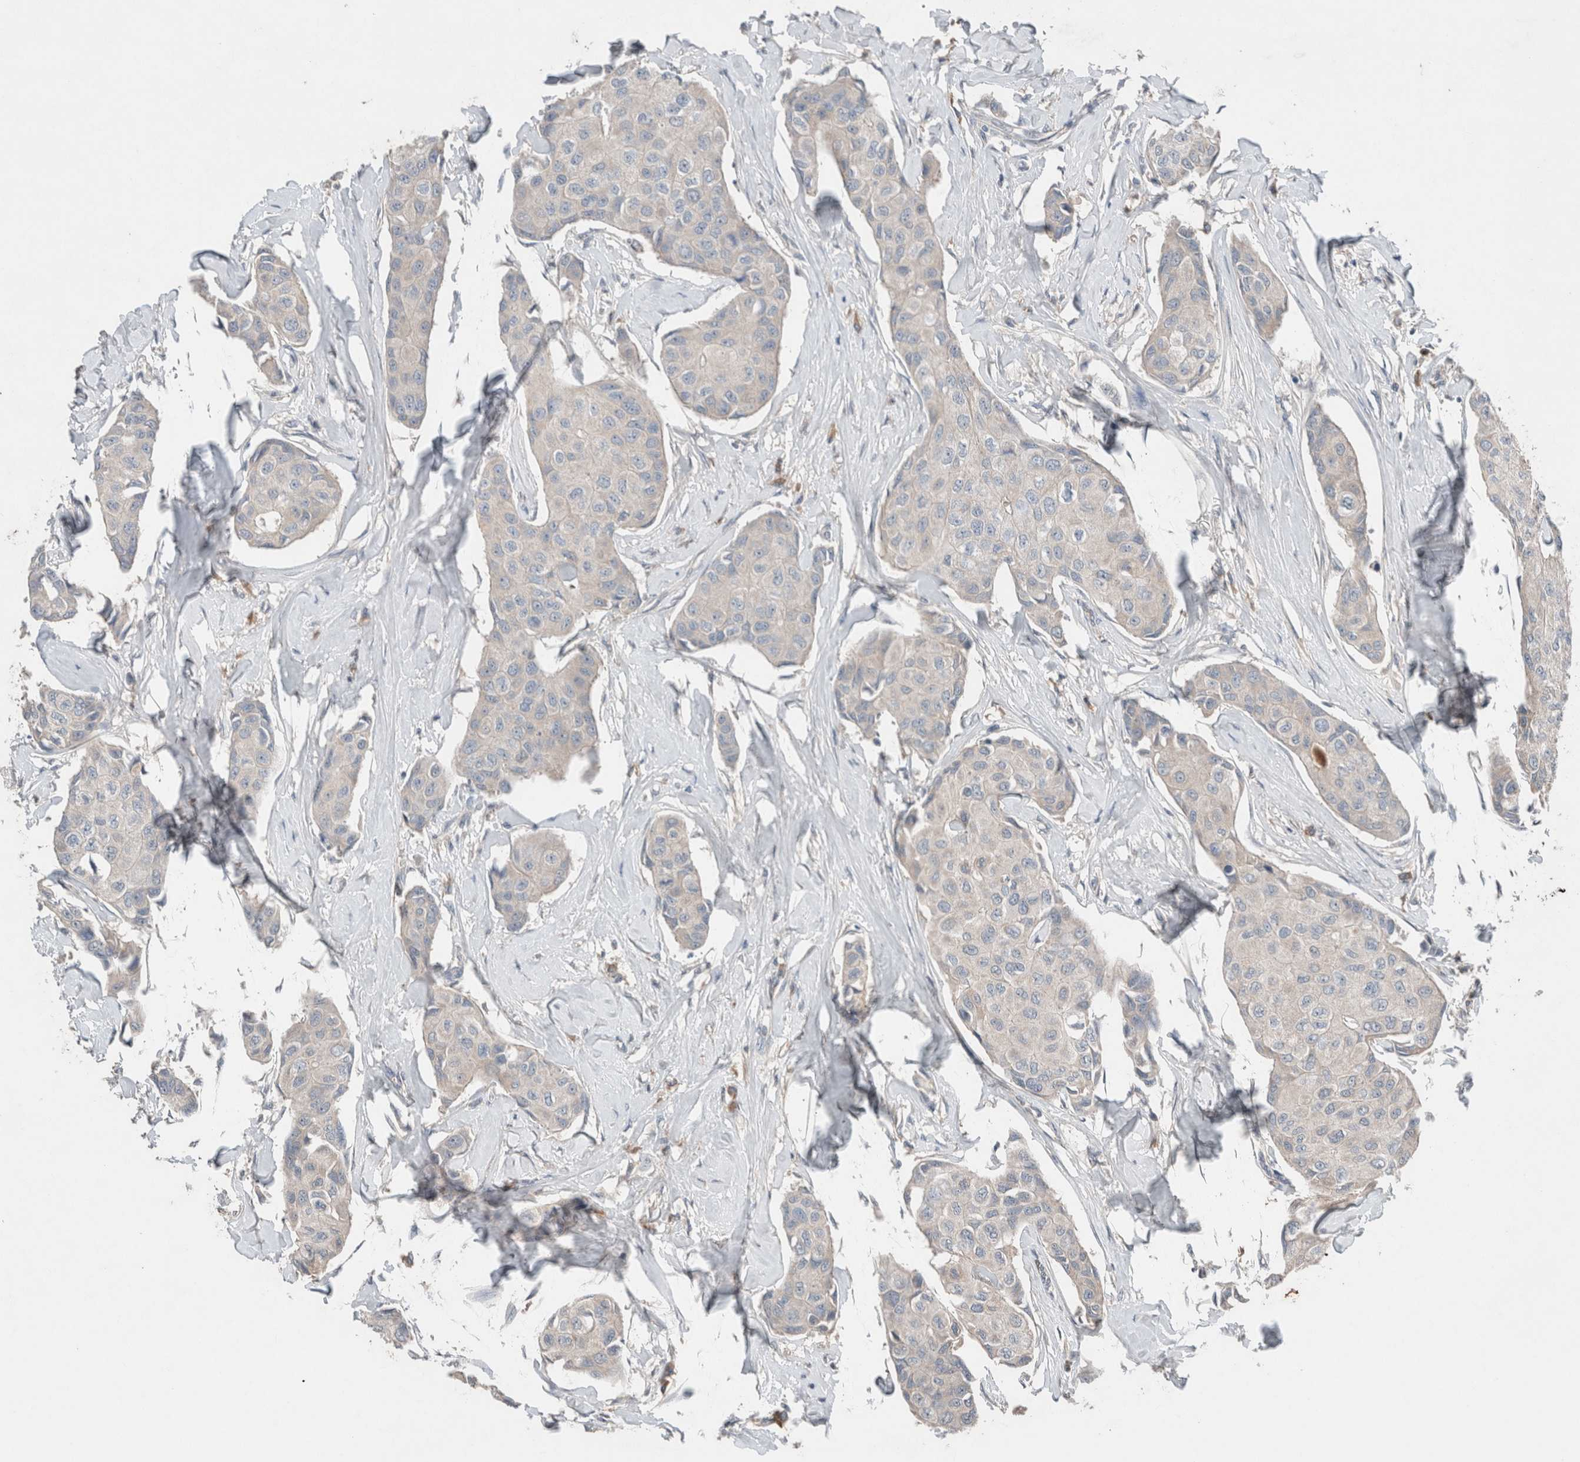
{"staining": {"intensity": "negative", "quantity": "none", "location": "none"}, "tissue": "breast cancer", "cell_type": "Tumor cells", "image_type": "cancer", "snomed": [{"axis": "morphology", "description": "Duct carcinoma"}, {"axis": "topography", "description": "Breast"}], "caption": "The image exhibits no significant expression in tumor cells of breast invasive ductal carcinoma. (Brightfield microscopy of DAB (3,3'-diaminobenzidine) immunohistochemistry at high magnification).", "gene": "UGCG", "patient": {"sex": "female", "age": 80}}